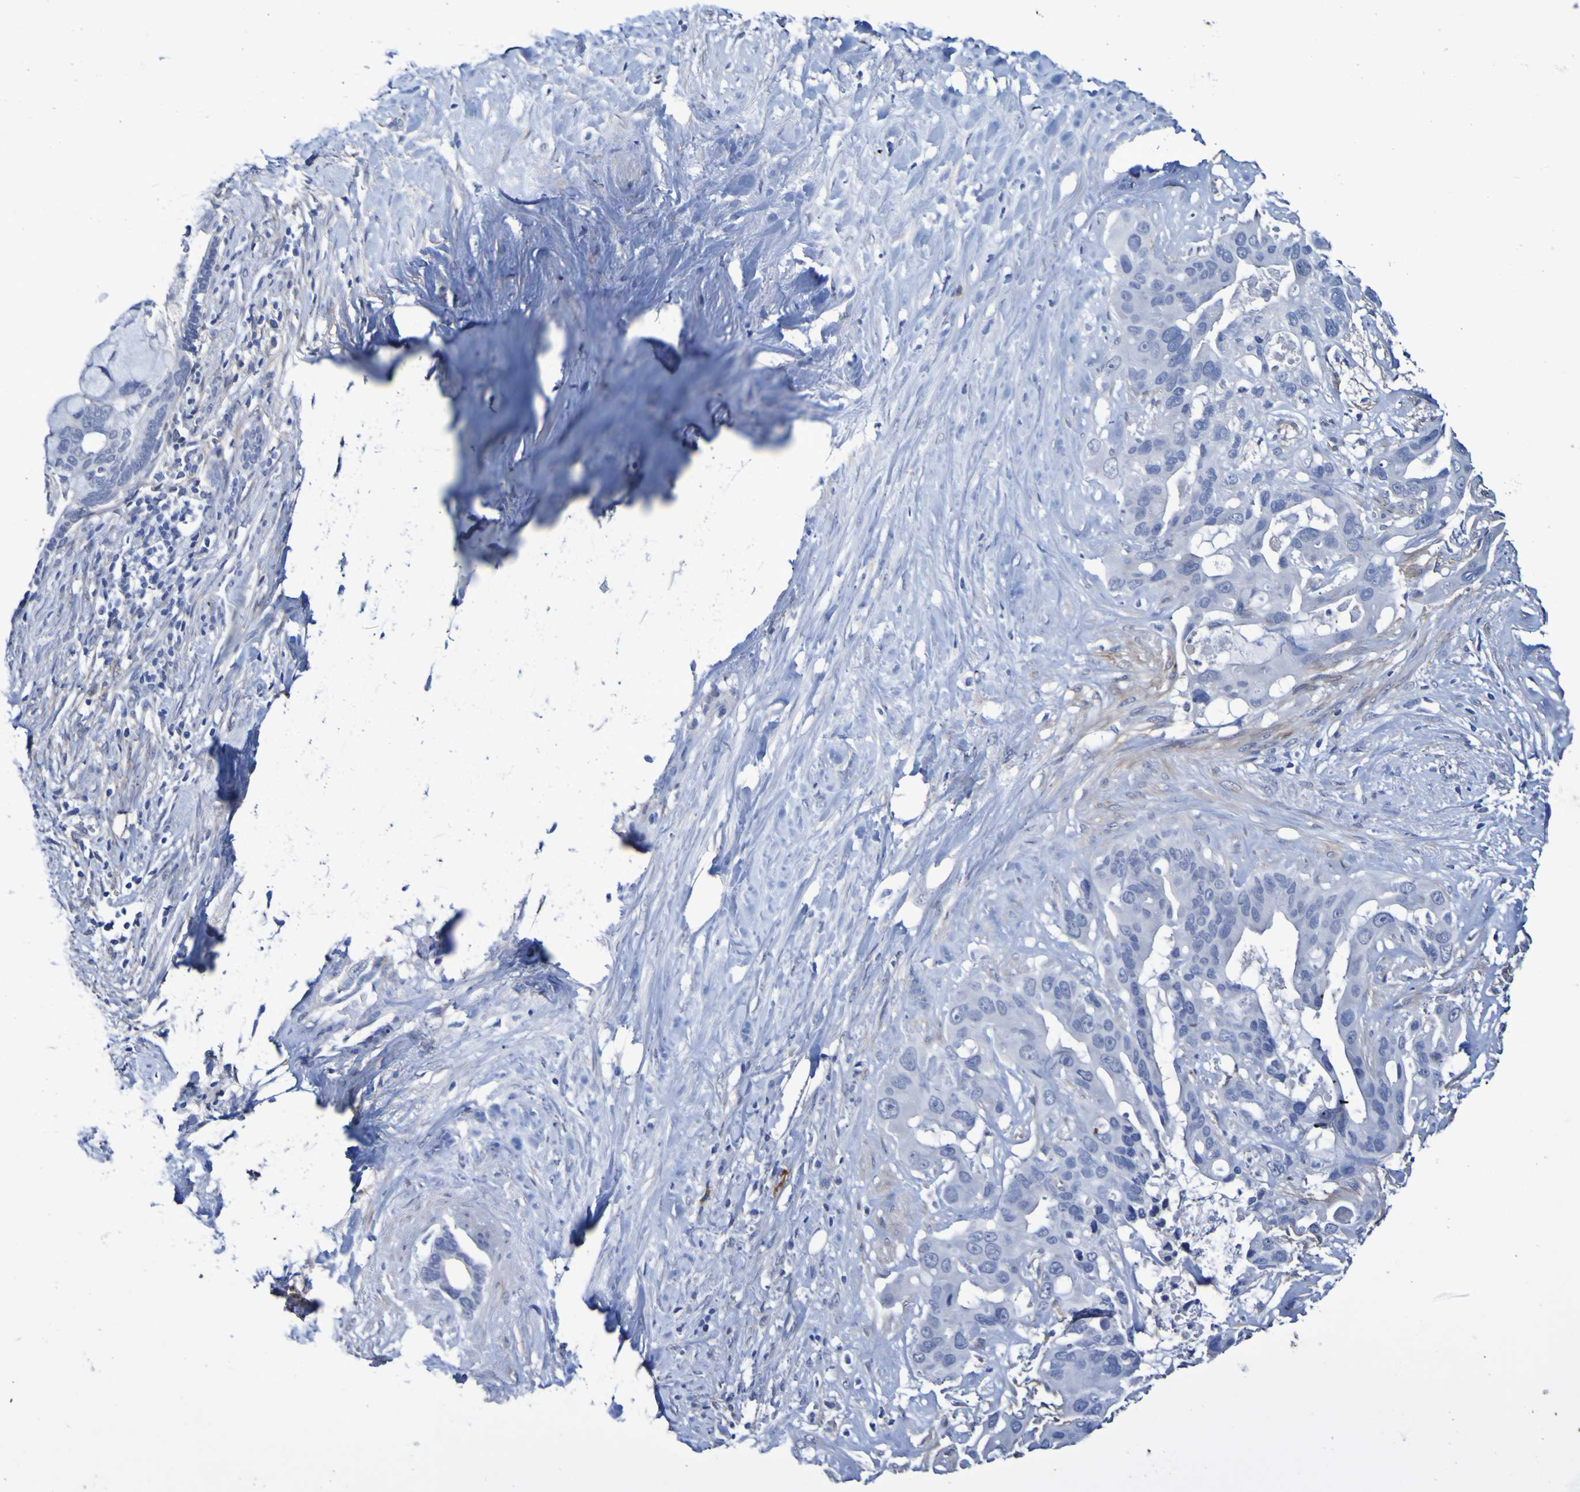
{"staining": {"intensity": "negative", "quantity": "none", "location": "none"}, "tissue": "liver cancer", "cell_type": "Tumor cells", "image_type": "cancer", "snomed": [{"axis": "morphology", "description": "Cholangiocarcinoma"}, {"axis": "topography", "description": "Liver"}], "caption": "There is no significant expression in tumor cells of liver cancer.", "gene": "SGCB", "patient": {"sex": "female", "age": 65}}